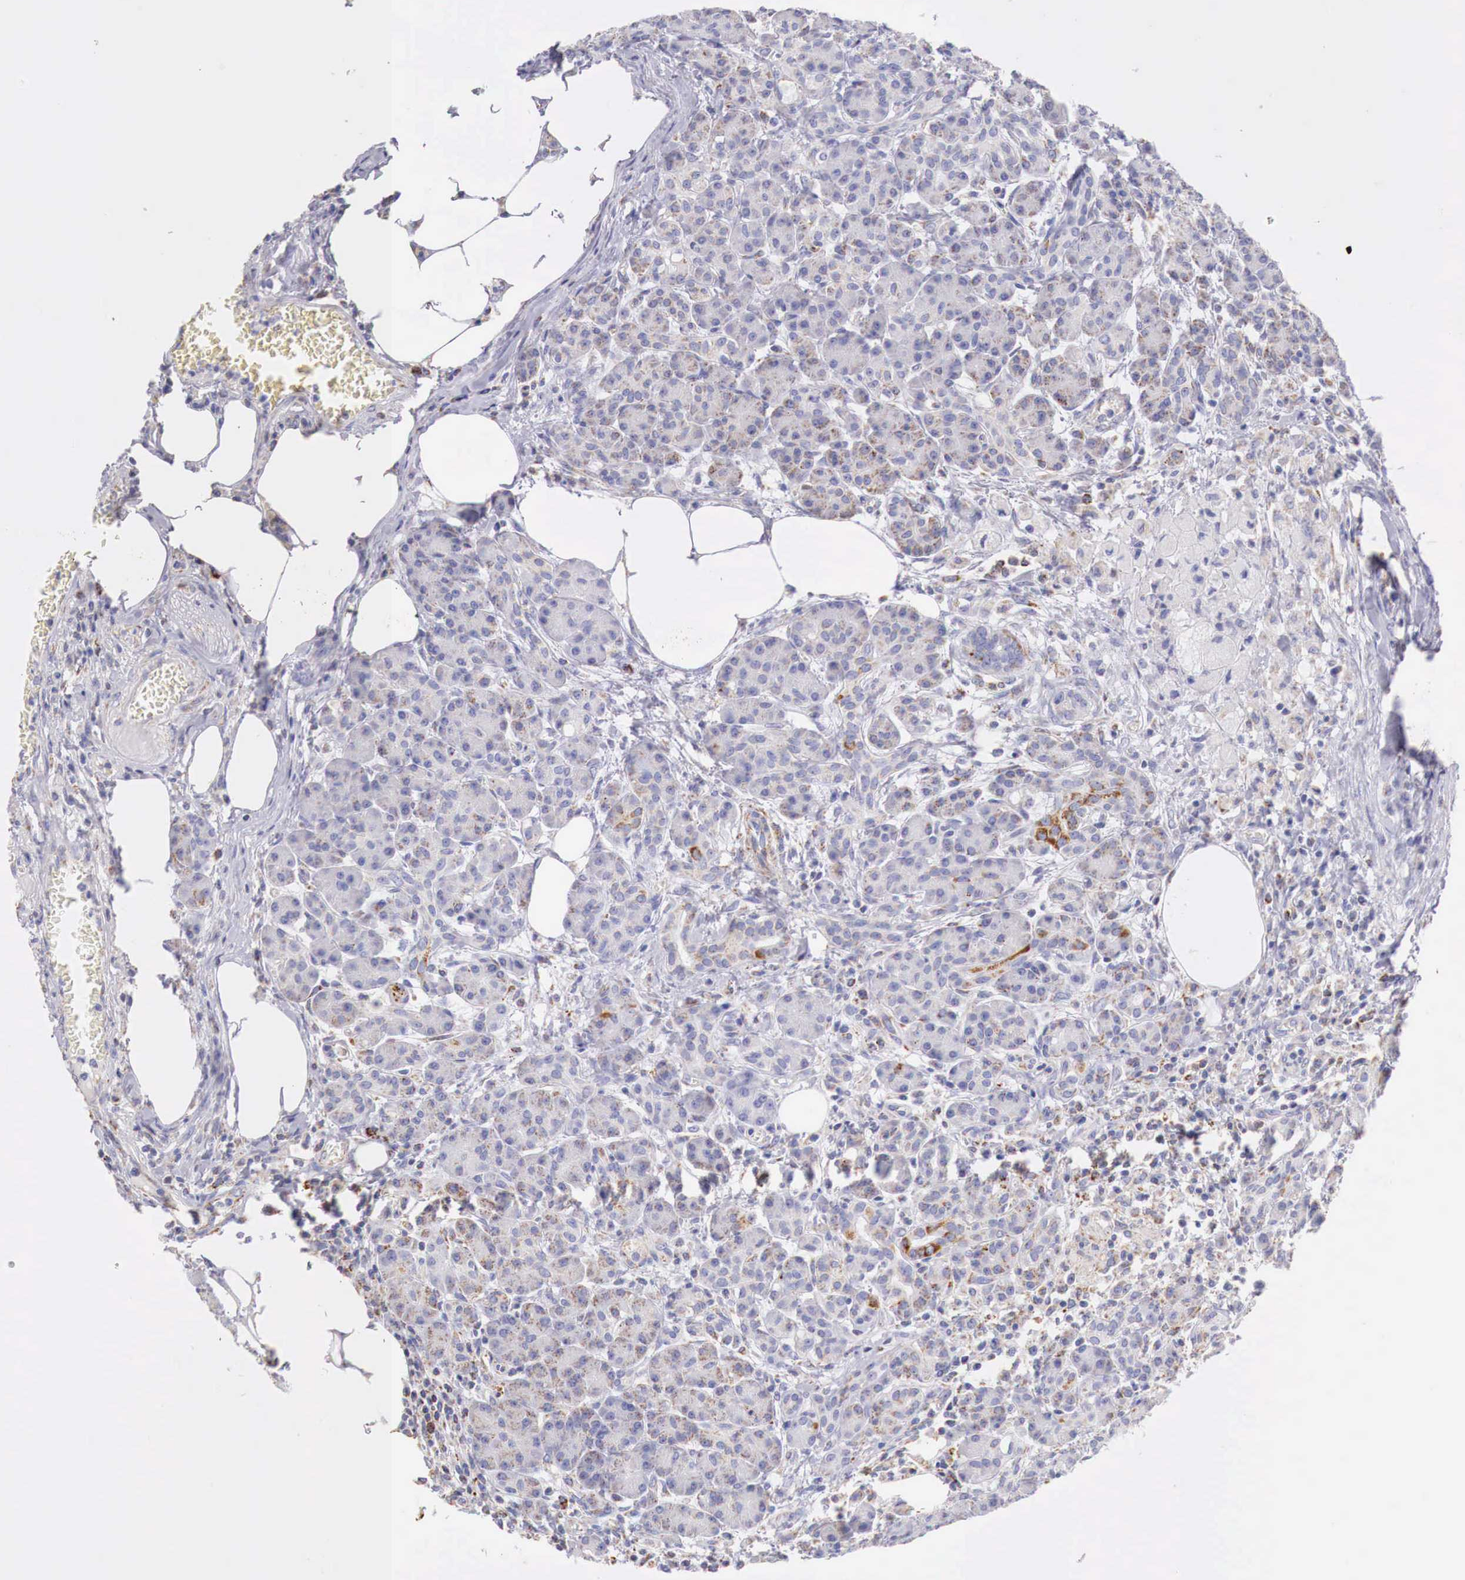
{"staining": {"intensity": "moderate", "quantity": ">75%", "location": "cytoplasmic/membranous"}, "tissue": "pancreas", "cell_type": "Exocrine glandular cells", "image_type": "normal", "snomed": [{"axis": "morphology", "description": "Normal tissue, NOS"}, {"axis": "topography", "description": "Pancreas"}], "caption": "Protein expression analysis of normal human pancreas reveals moderate cytoplasmic/membranous staining in about >75% of exocrine glandular cells. (Brightfield microscopy of DAB IHC at high magnification).", "gene": "IDH3G", "patient": {"sex": "female", "age": 73}}